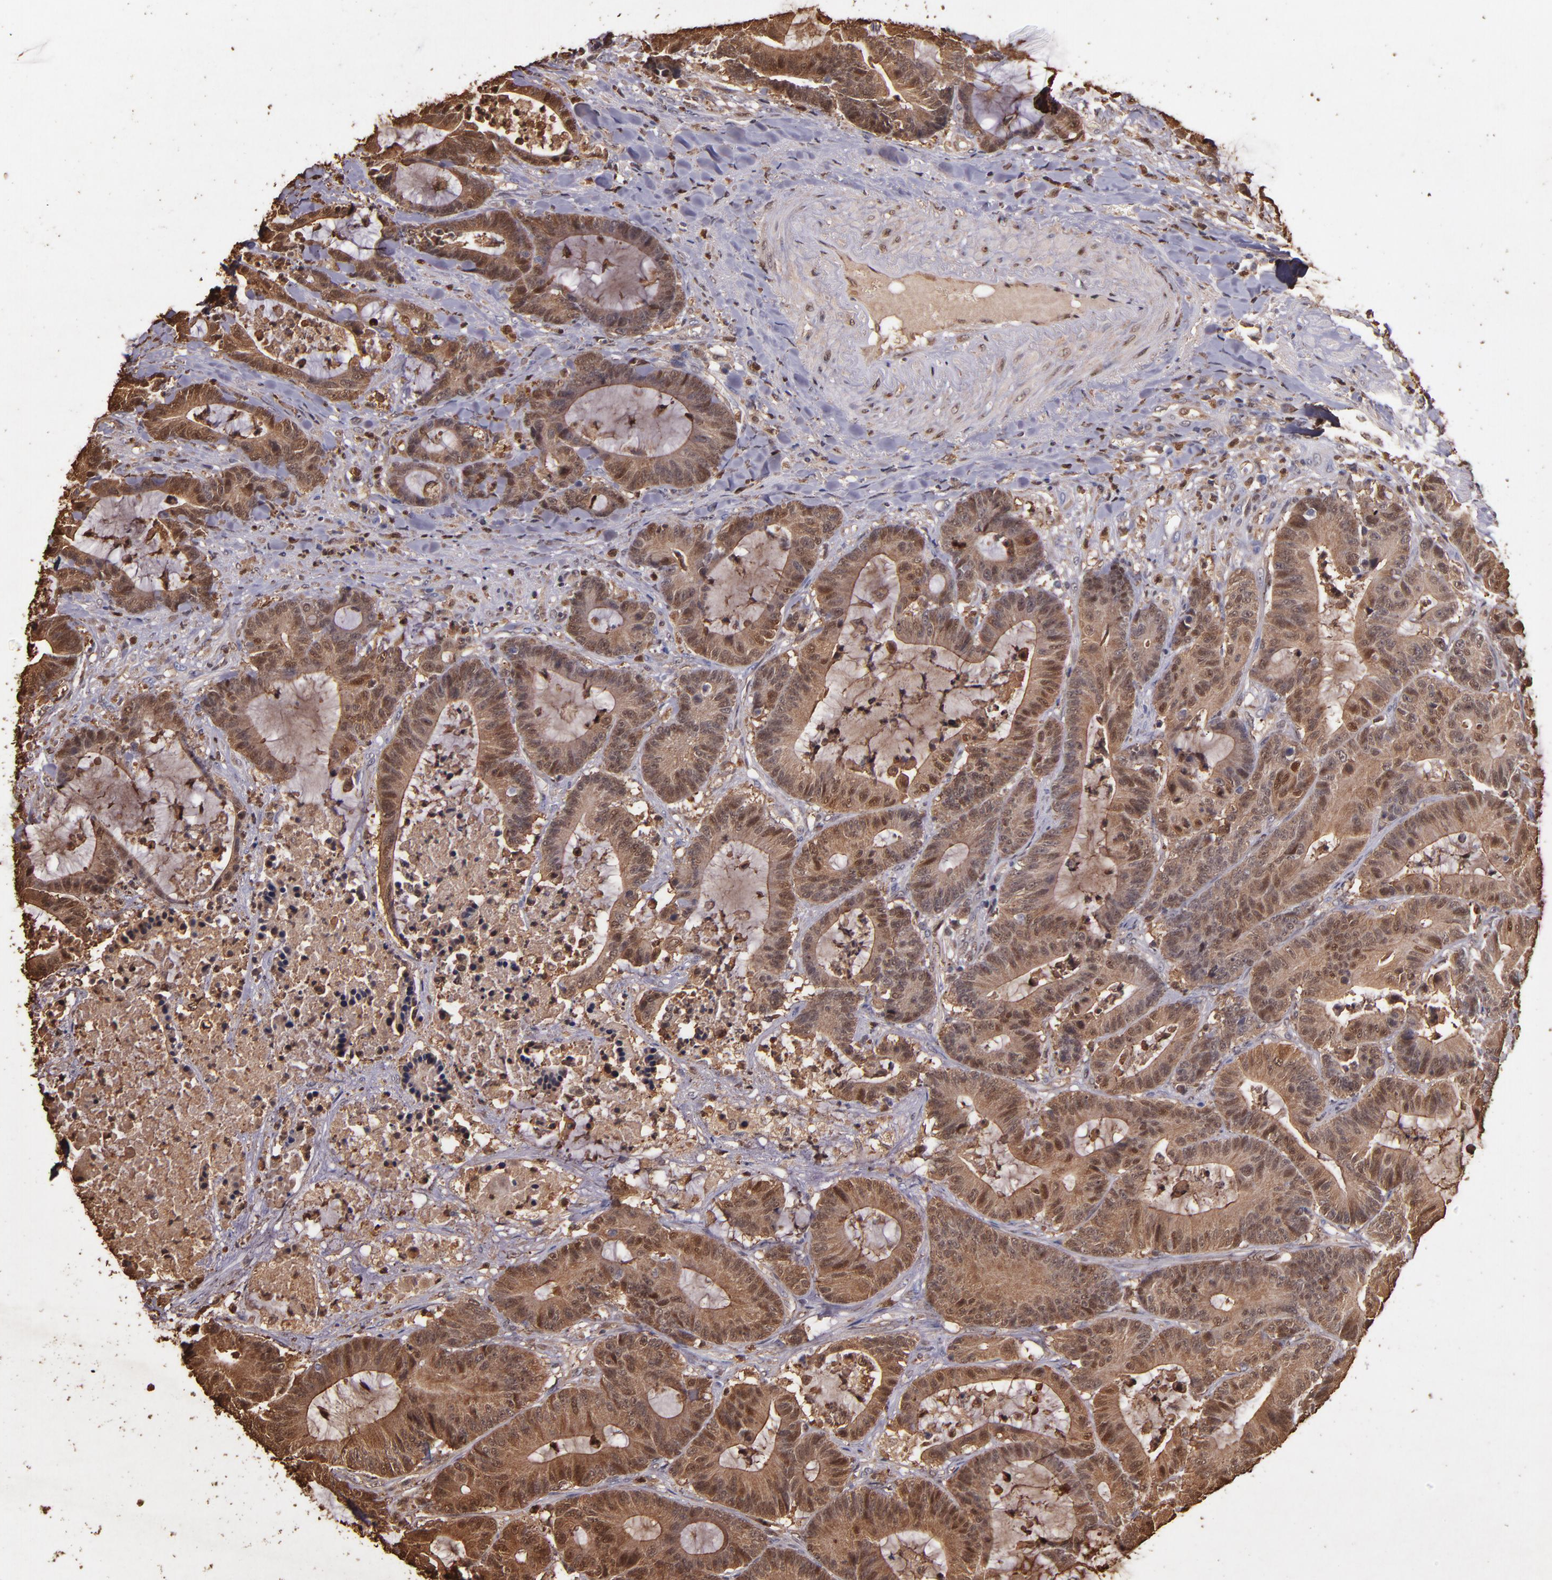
{"staining": {"intensity": "strong", "quantity": ">75%", "location": "cytoplasmic/membranous,nuclear"}, "tissue": "colorectal cancer", "cell_type": "Tumor cells", "image_type": "cancer", "snomed": [{"axis": "morphology", "description": "Adenocarcinoma, NOS"}, {"axis": "topography", "description": "Colon"}], "caption": "Human colorectal cancer stained with a brown dye shows strong cytoplasmic/membranous and nuclear positive positivity in approximately >75% of tumor cells.", "gene": "S100A6", "patient": {"sex": "female", "age": 84}}